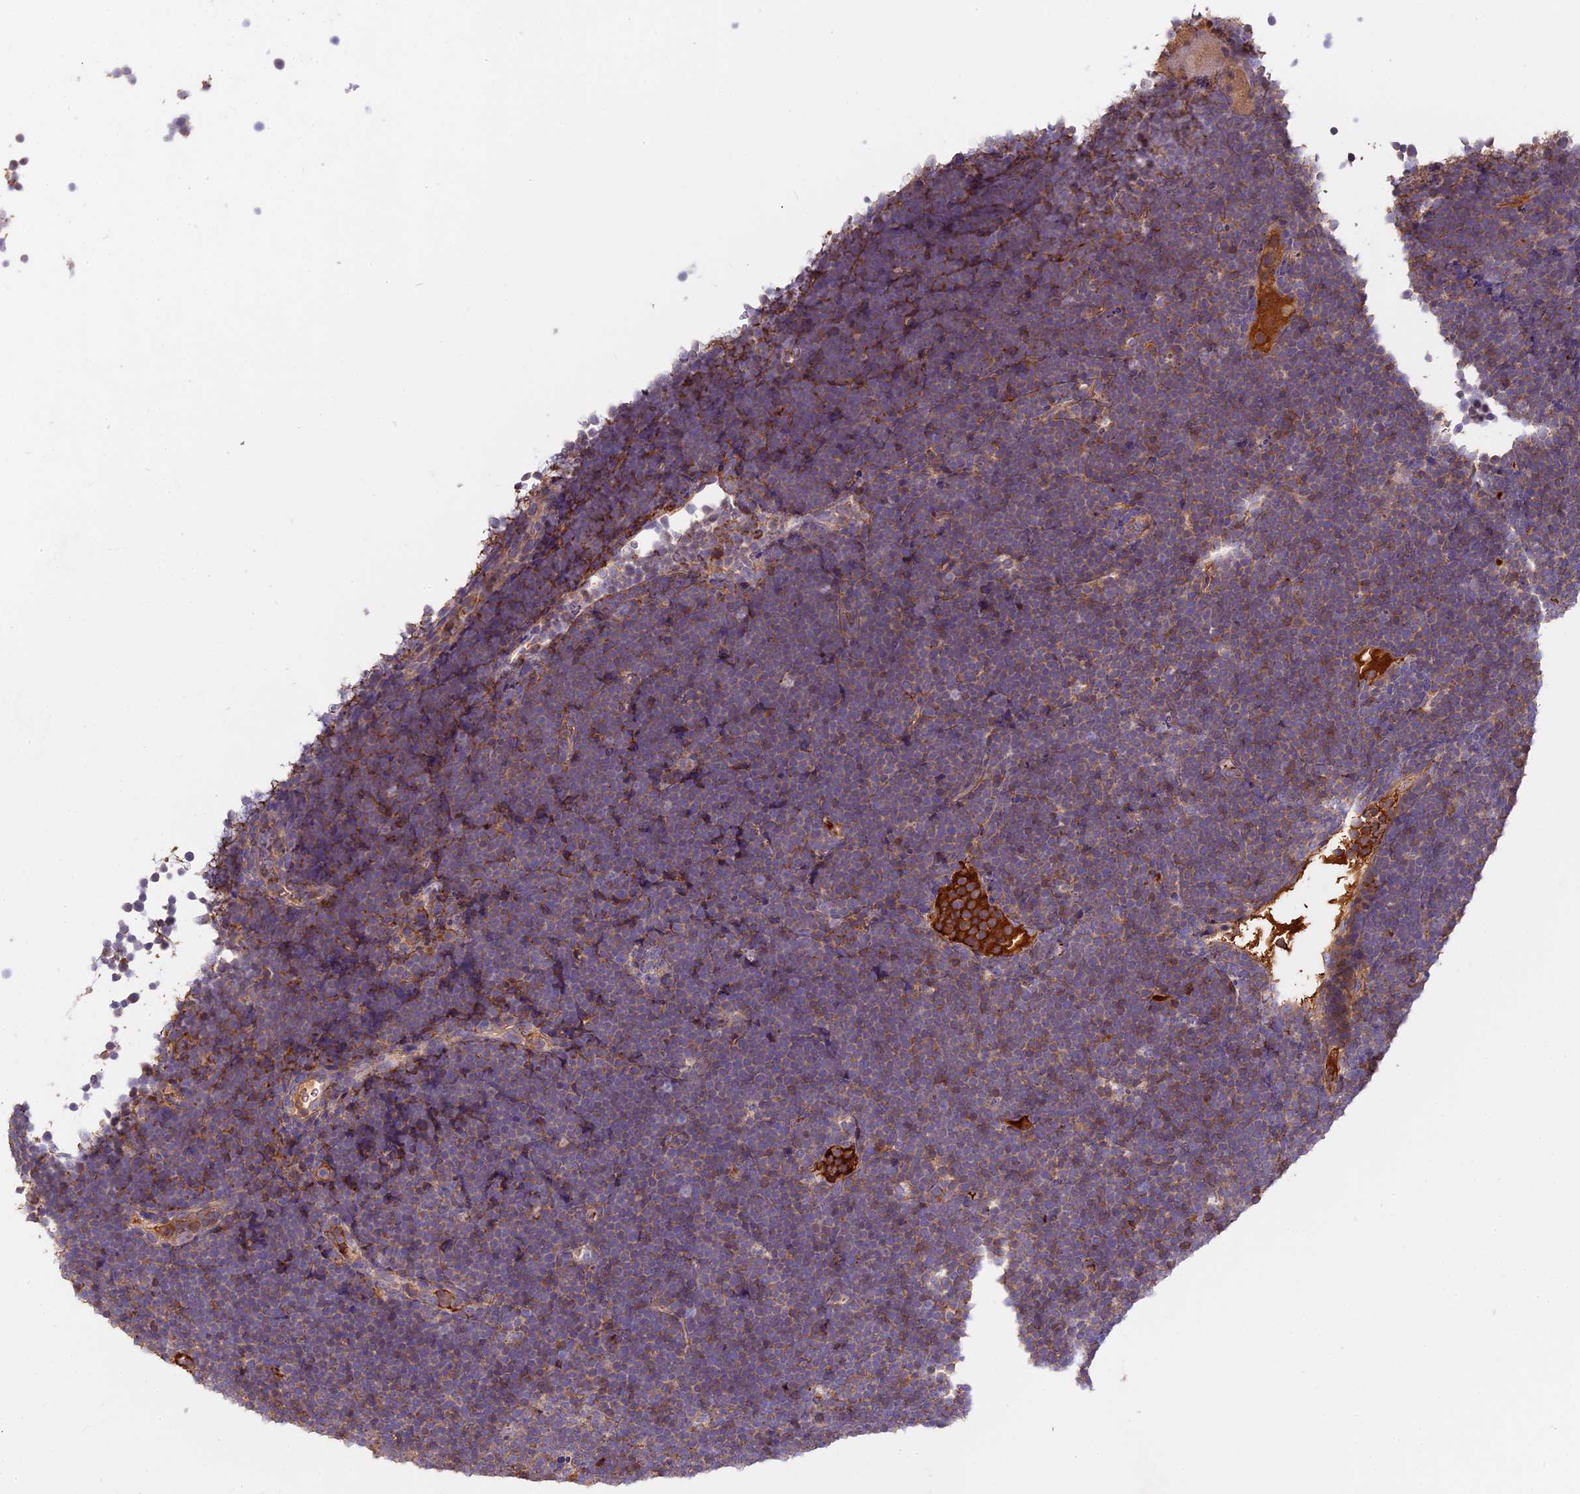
{"staining": {"intensity": "negative", "quantity": "none", "location": "none"}, "tissue": "lymphoma", "cell_type": "Tumor cells", "image_type": "cancer", "snomed": [{"axis": "morphology", "description": "Malignant lymphoma, non-Hodgkin's type, High grade"}, {"axis": "topography", "description": "Lymph node"}], "caption": "This is an immunohistochemistry (IHC) image of high-grade malignant lymphoma, non-Hodgkin's type. There is no expression in tumor cells.", "gene": "CFAP119", "patient": {"sex": "male", "age": 13}}